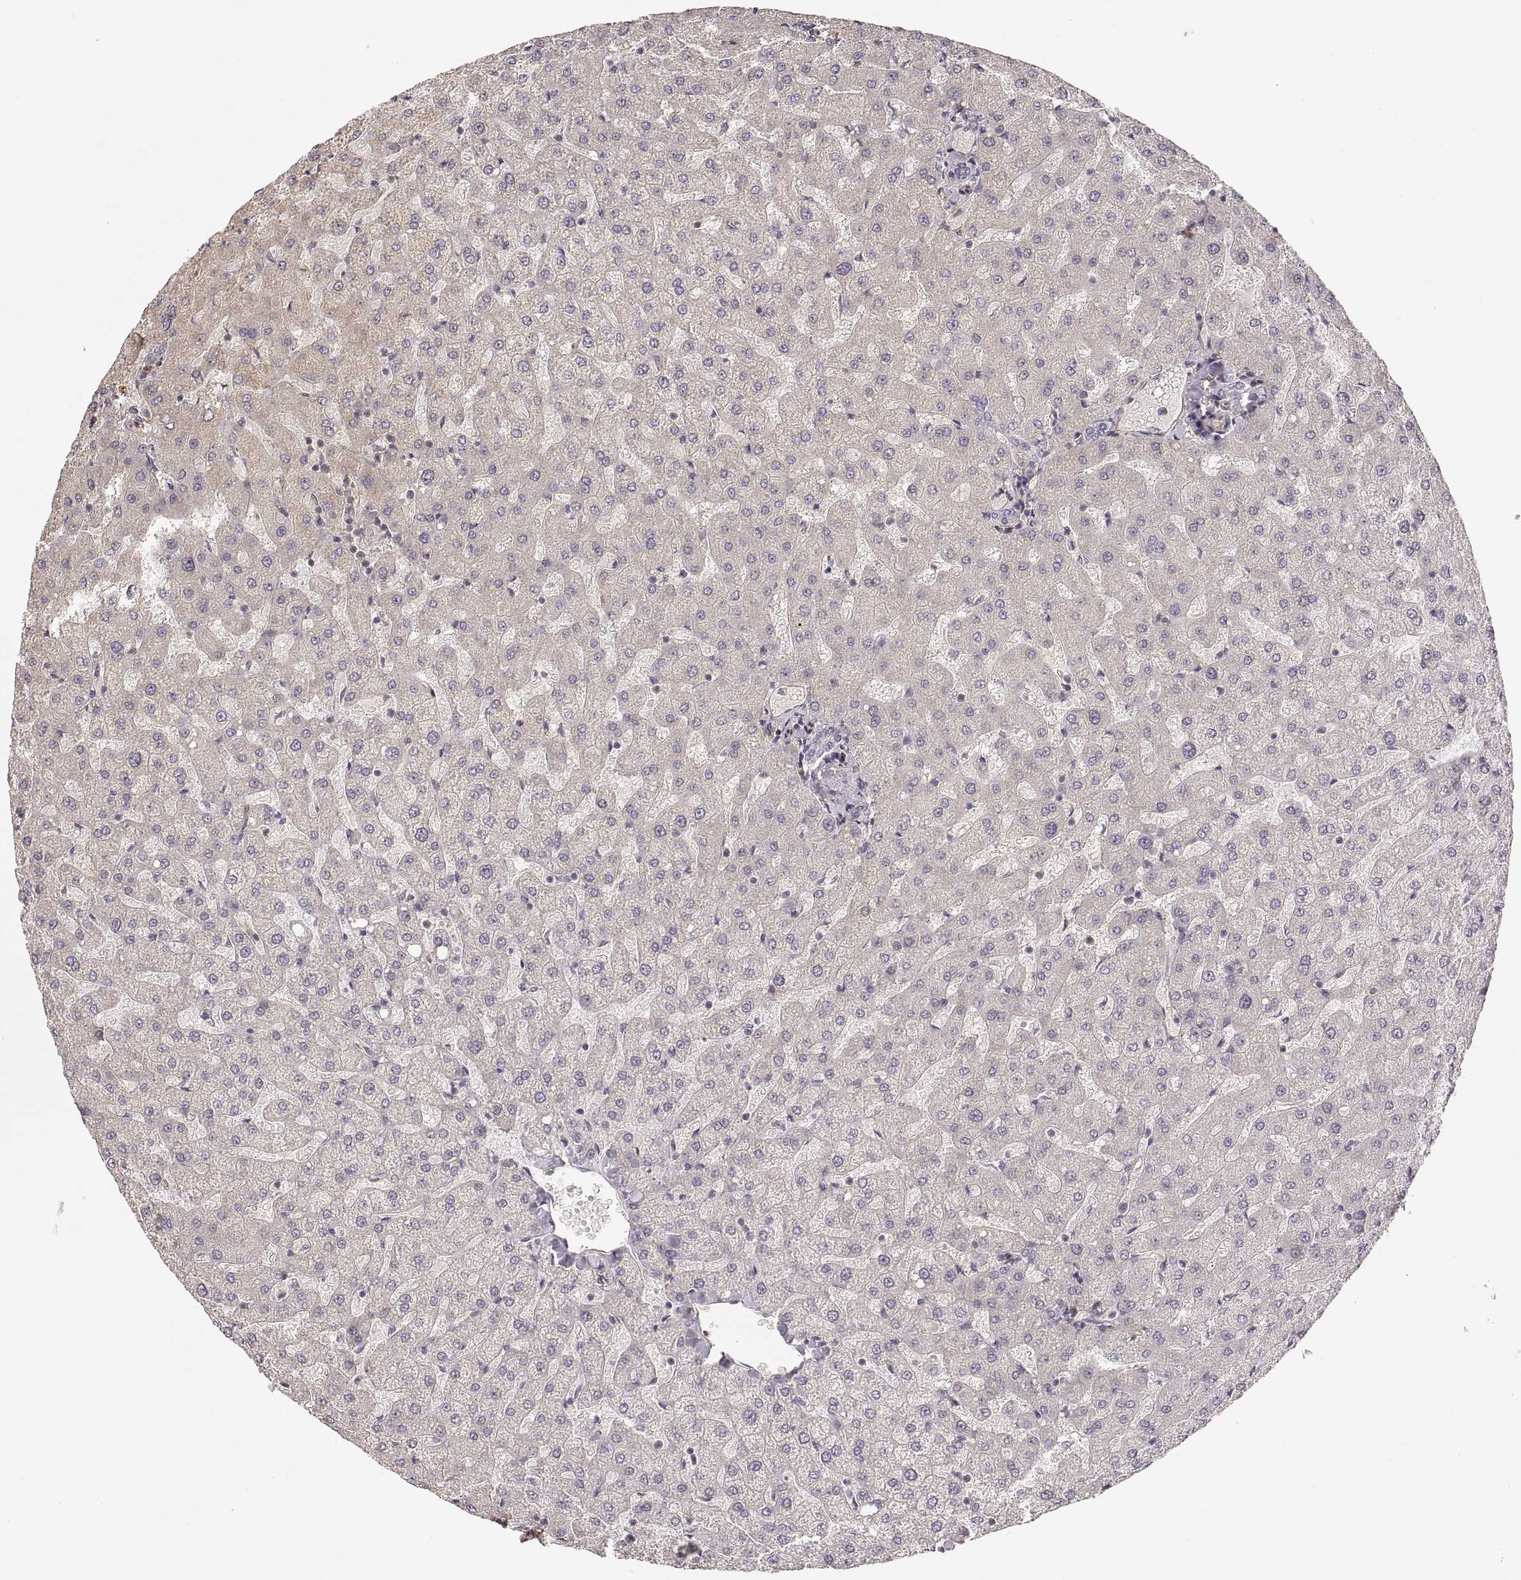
{"staining": {"intensity": "negative", "quantity": "none", "location": "none"}, "tissue": "liver", "cell_type": "Cholangiocytes", "image_type": "normal", "snomed": [{"axis": "morphology", "description": "Normal tissue, NOS"}, {"axis": "topography", "description": "Liver"}], "caption": "High power microscopy photomicrograph of an immunohistochemistry photomicrograph of unremarkable liver, revealing no significant positivity in cholangiocytes. (Brightfield microscopy of DAB IHC at high magnification).", "gene": "LAMA4", "patient": {"sex": "female", "age": 50}}